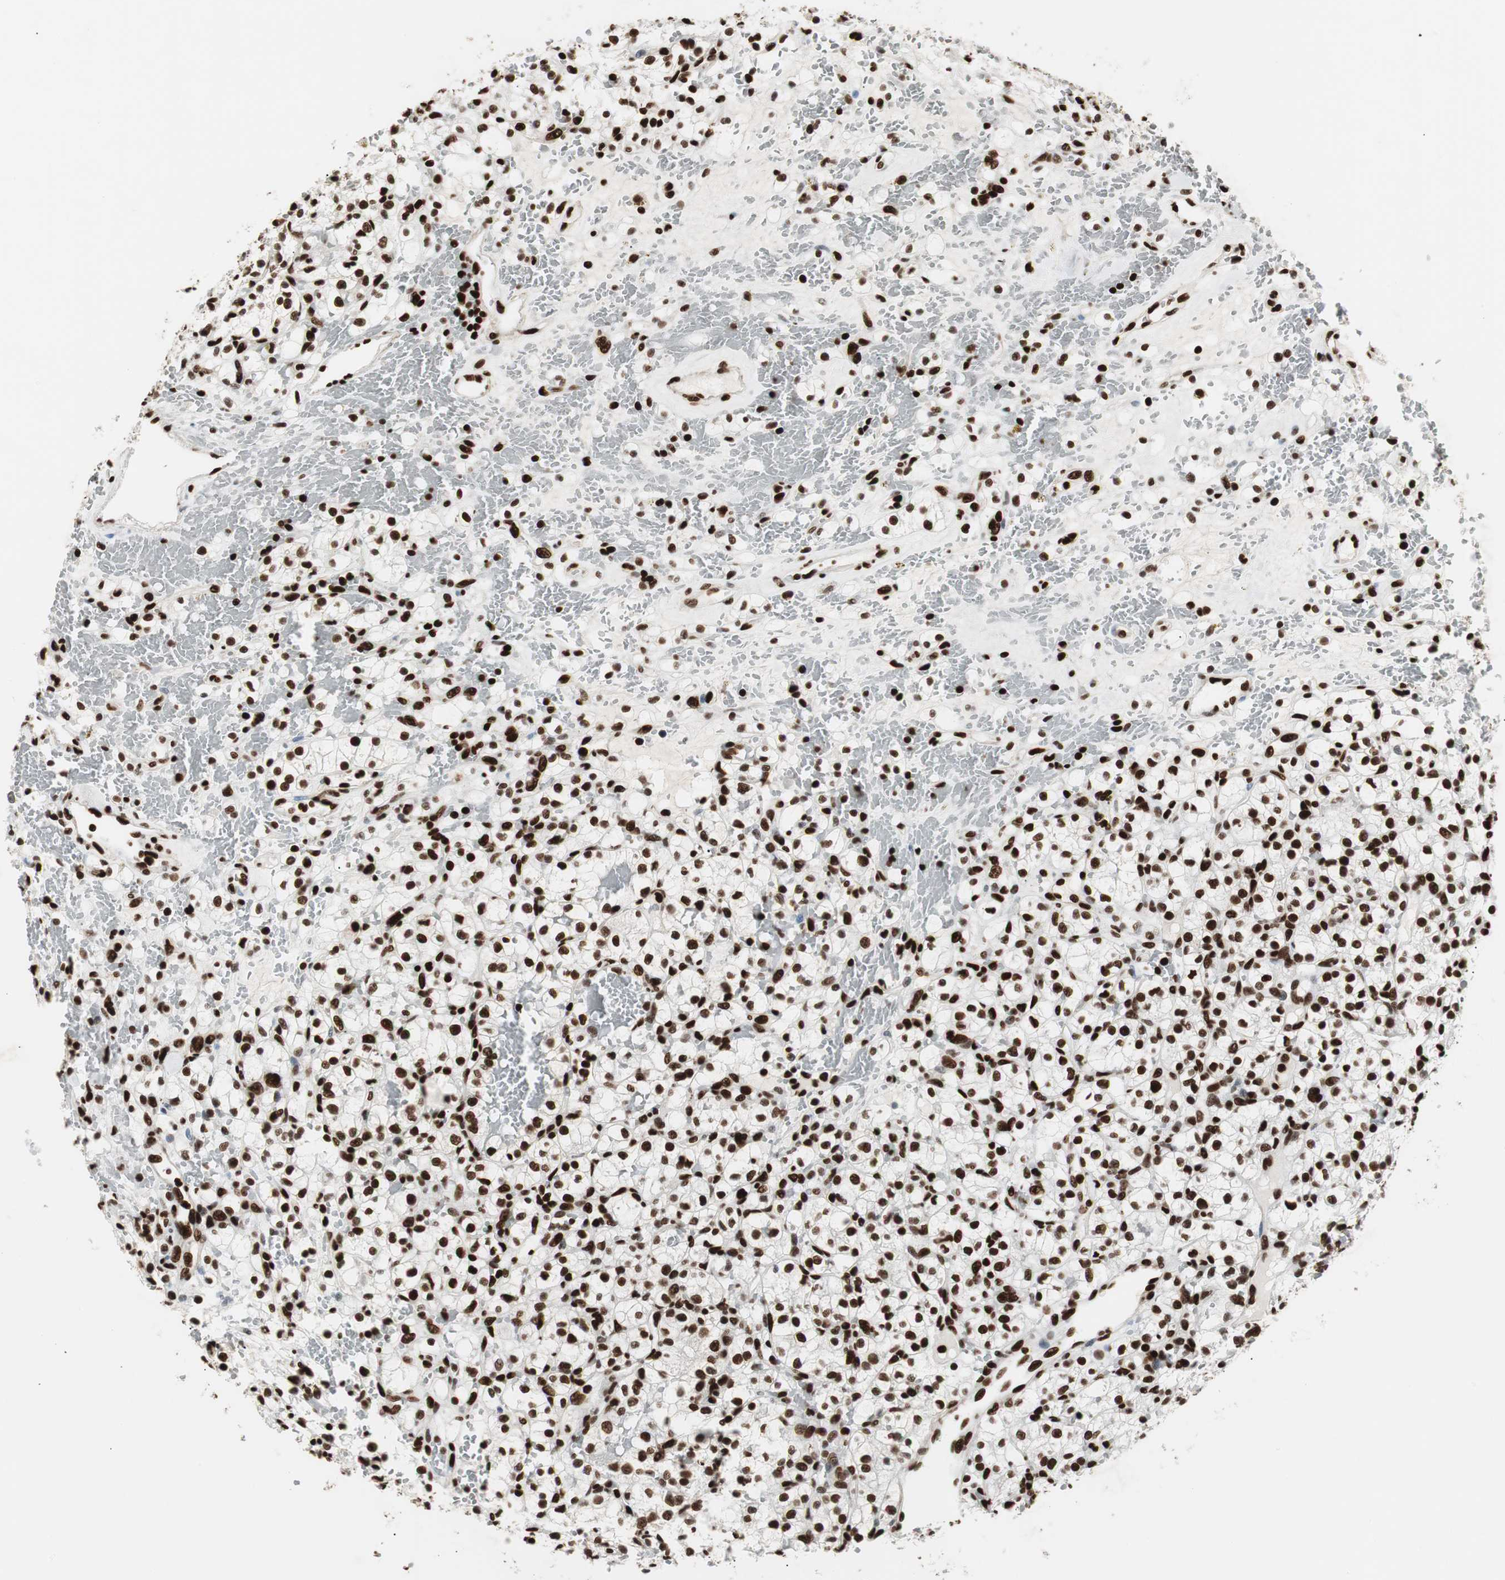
{"staining": {"intensity": "strong", "quantity": ">75%", "location": "nuclear"}, "tissue": "renal cancer", "cell_type": "Tumor cells", "image_type": "cancer", "snomed": [{"axis": "morphology", "description": "Adenocarcinoma, NOS"}, {"axis": "topography", "description": "Kidney"}], "caption": "Strong nuclear staining is seen in approximately >75% of tumor cells in adenocarcinoma (renal).", "gene": "MTA2", "patient": {"sex": "female", "age": 60}}